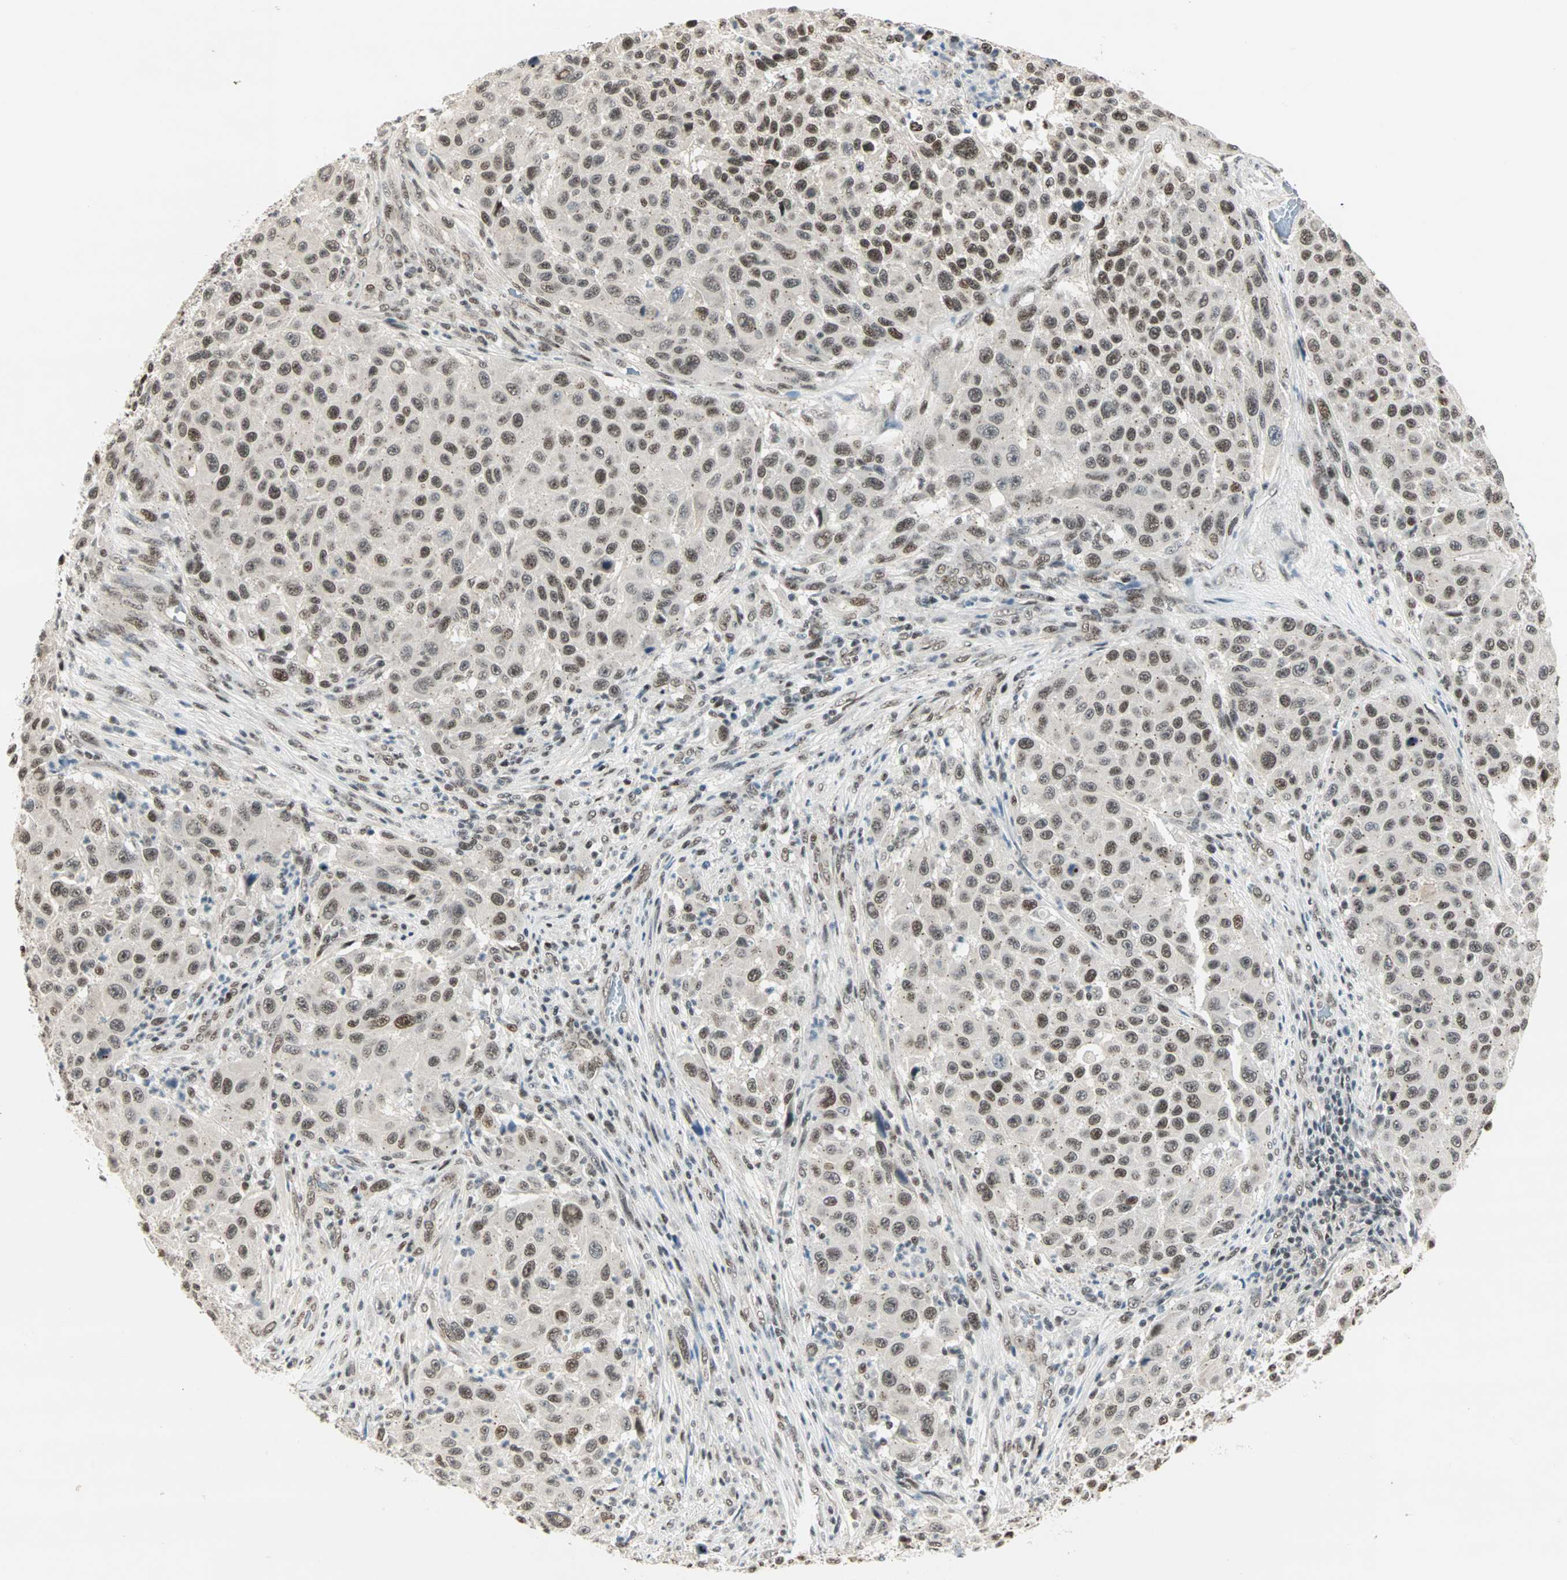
{"staining": {"intensity": "moderate", "quantity": ">75%", "location": "nuclear"}, "tissue": "melanoma", "cell_type": "Tumor cells", "image_type": "cancer", "snomed": [{"axis": "morphology", "description": "Malignant melanoma, Metastatic site"}, {"axis": "topography", "description": "Lymph node"}], "caption": "This photomicrograph displays immunohistochemistry staining of human malignant melanoma (metastatic site), with medium moderate nuclear positivity in approximately >75% of tumor cells.", "gene": "BLM", "patient": {"sex": "male", "age": 61}}